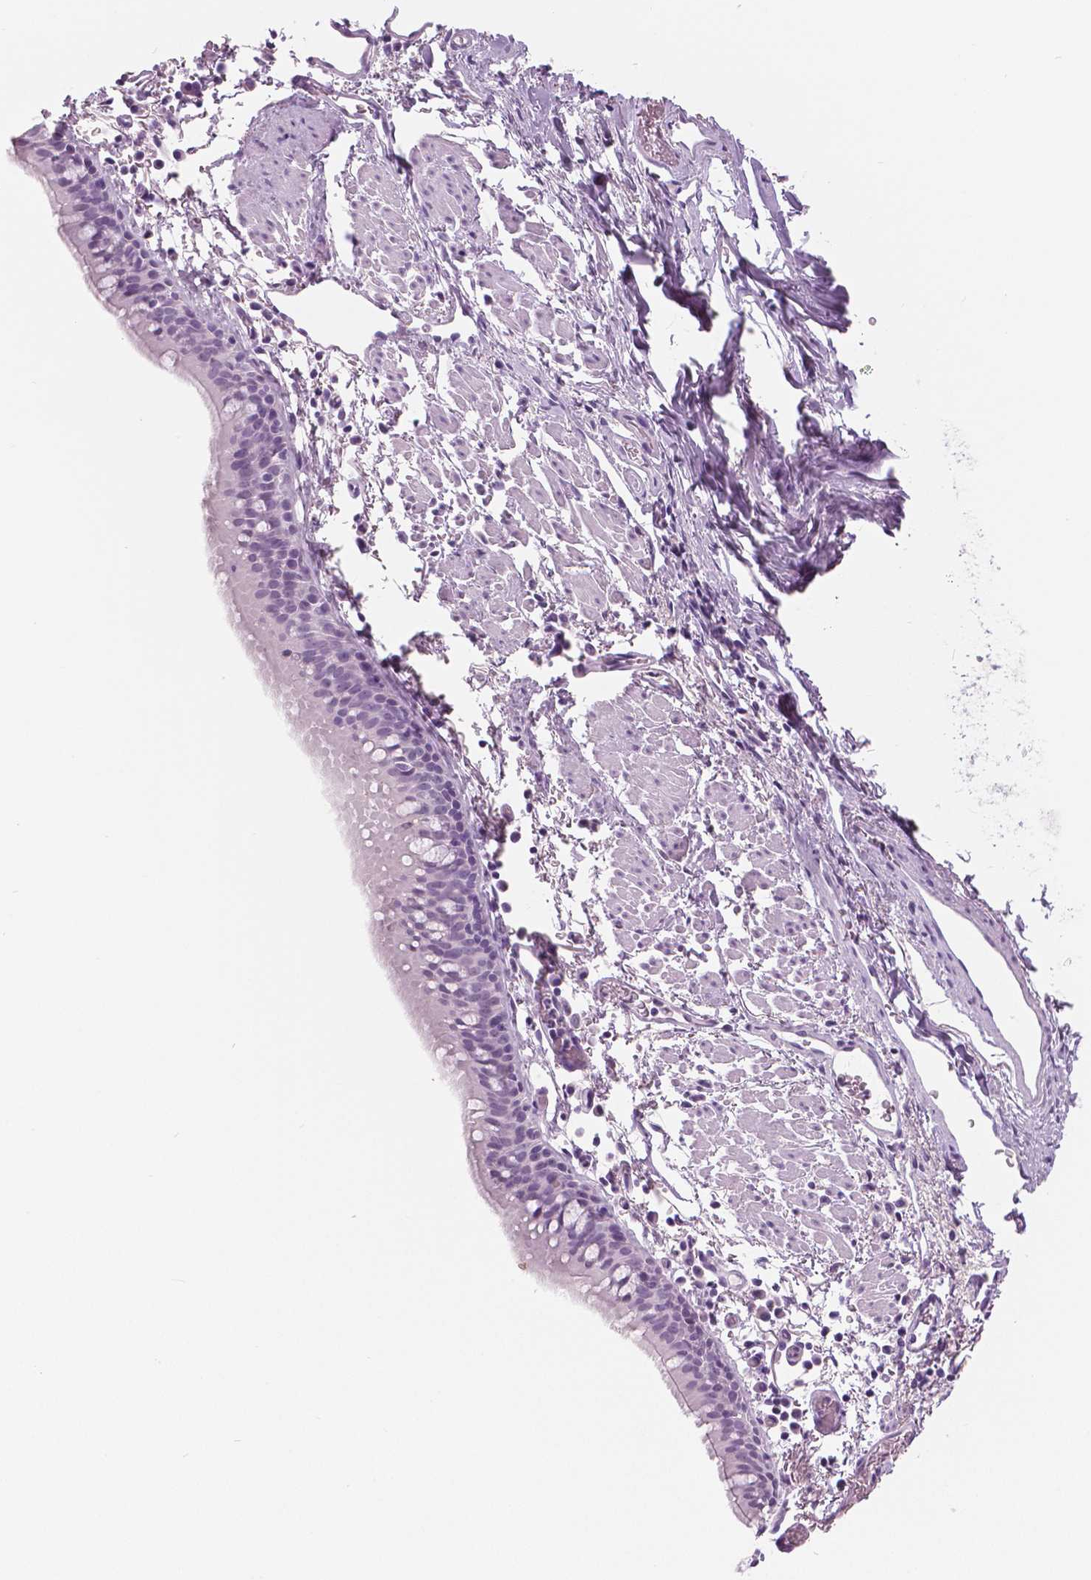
{"staining": {"intensity": "negative", "quantity": "none", "location": "none"}, "tissue": "bronchus", "cell_type": "Respiratory epithelial cells", "image_type": "normal", "snomed": [{"axis": "morphology", "description": "Normal tissue, NOS"}, {"axis": "morphology", "description": "Adenocarcinoma, NOS"}, {"axis": "topography", "description": "Bronchus"}], "caption": "IHC of unremarkable human bronchus displays no positivity in respiratory epithelial cells.", "gene": "SFTPD", "patient": {"sex": "male", "age": 68}}